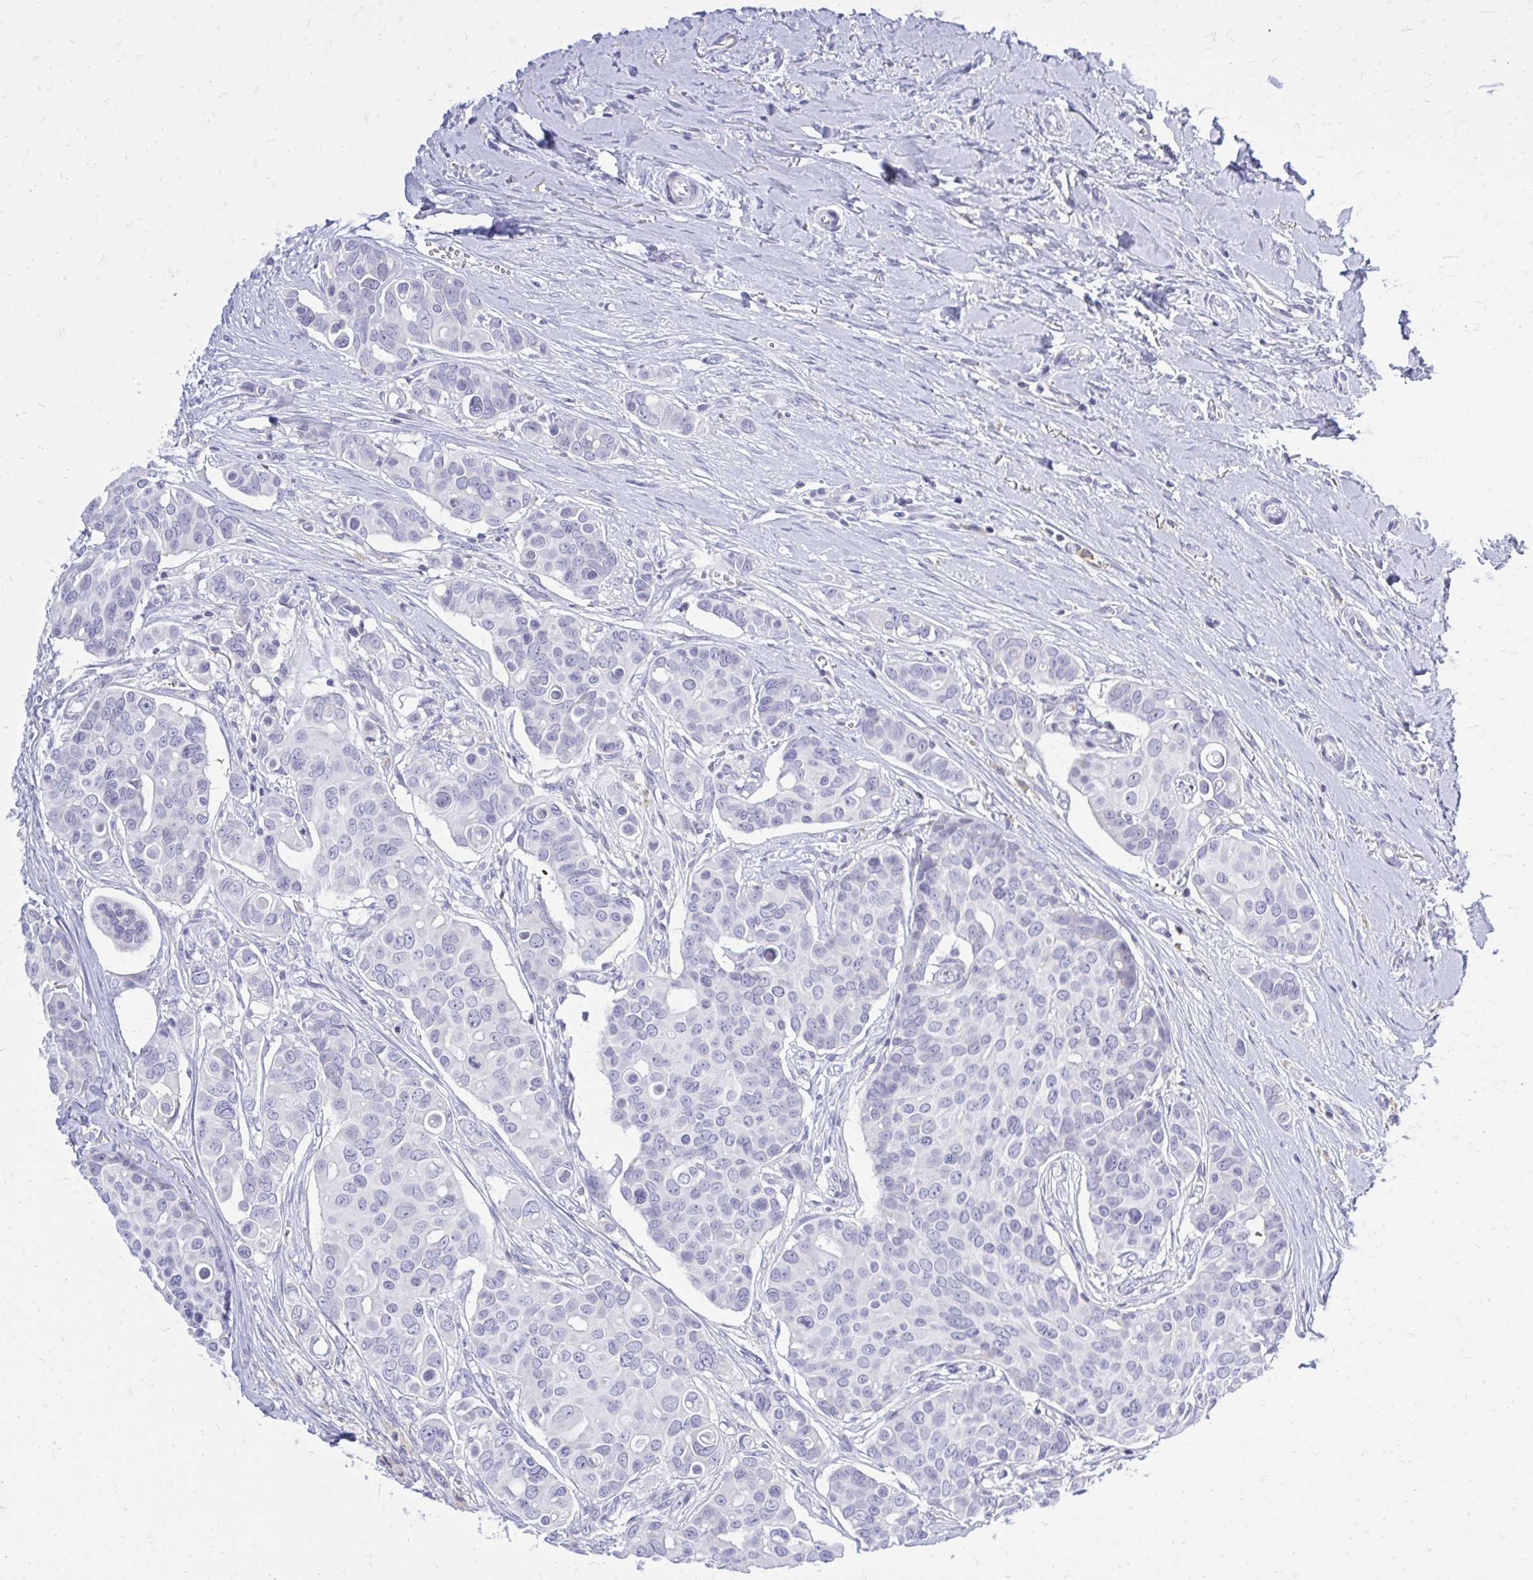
{"staining": {"intensity": "negative", "quantity": "none", "location": "none"}, "tissue": "breast cancer", "cell_type": "Tumor cells", "image_type": "cancer", "snomed": [{"axis": "morphology", "description": "Normal tissue, NOS"}, {"axis": "morphology", "description": "Duct carcinoma"}, {"axis": "topography", "description": "Skin"}, {"axis": "topography", "description": "Breast"}], "caption": "The IHC photomicrograph has no significant positivity in tumor cells of breast cancer tissue.", "gene": "GABRA1", "patient": {"sex": "female", "age": 54}}